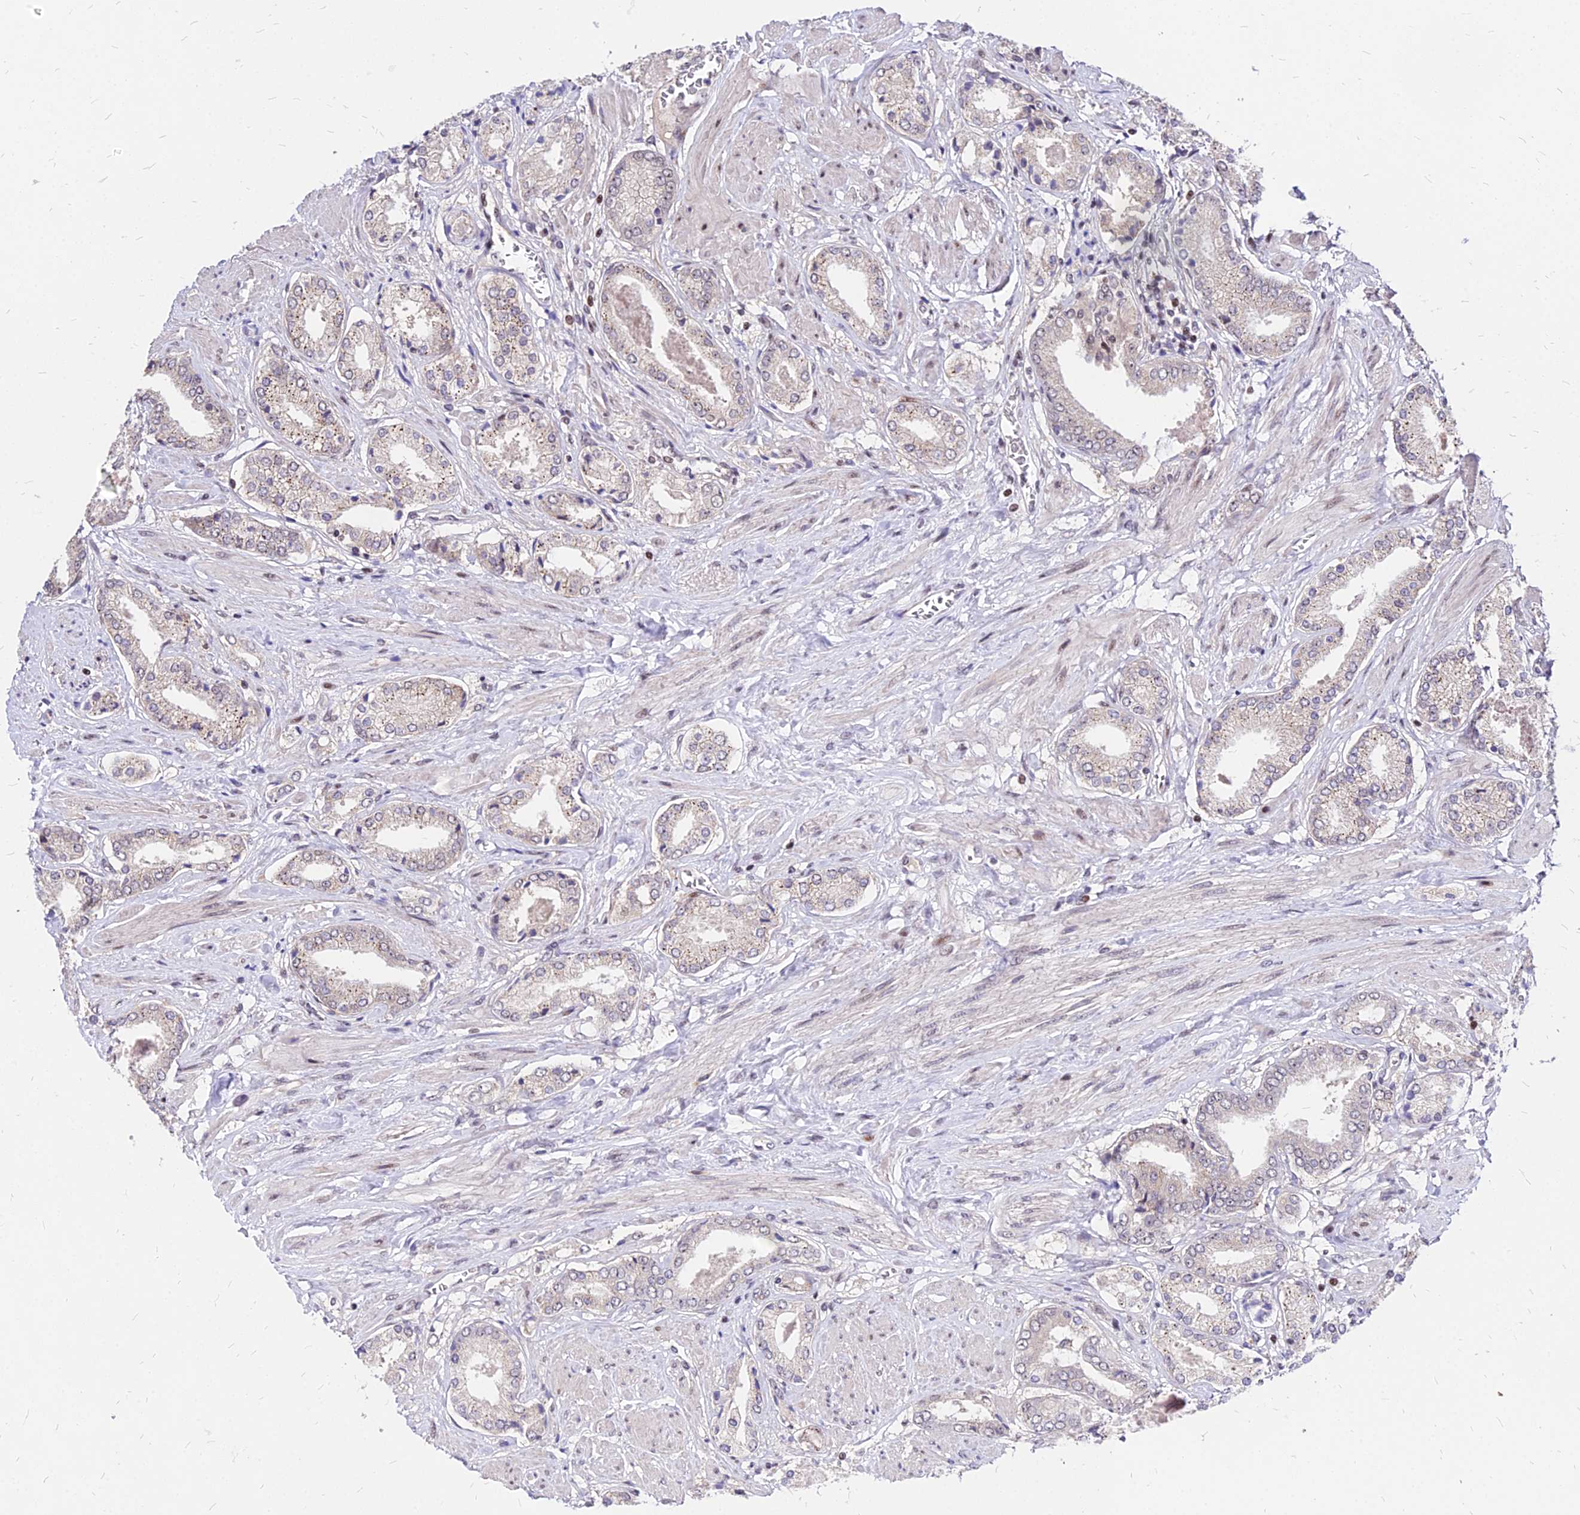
{"staining": {"intensity": "negative", "quantity": "none", "location": "none"}, "tissue": "prostate cancer", "cell_type": "Tumor cells", "image_type": "cancer", "snomed": [{"axis": "morphology", "description": "Adenocarcinoma, High grade"}, {"axis": "topography", "description": "Prostate and seminal vesicle, NOS"}], "caption": "Tumor cells are negative for protein expression in human prostate high-grade adenocarcinoma.", "gene": "DDX55", "patient": {"sex": "male", "age": 64}}